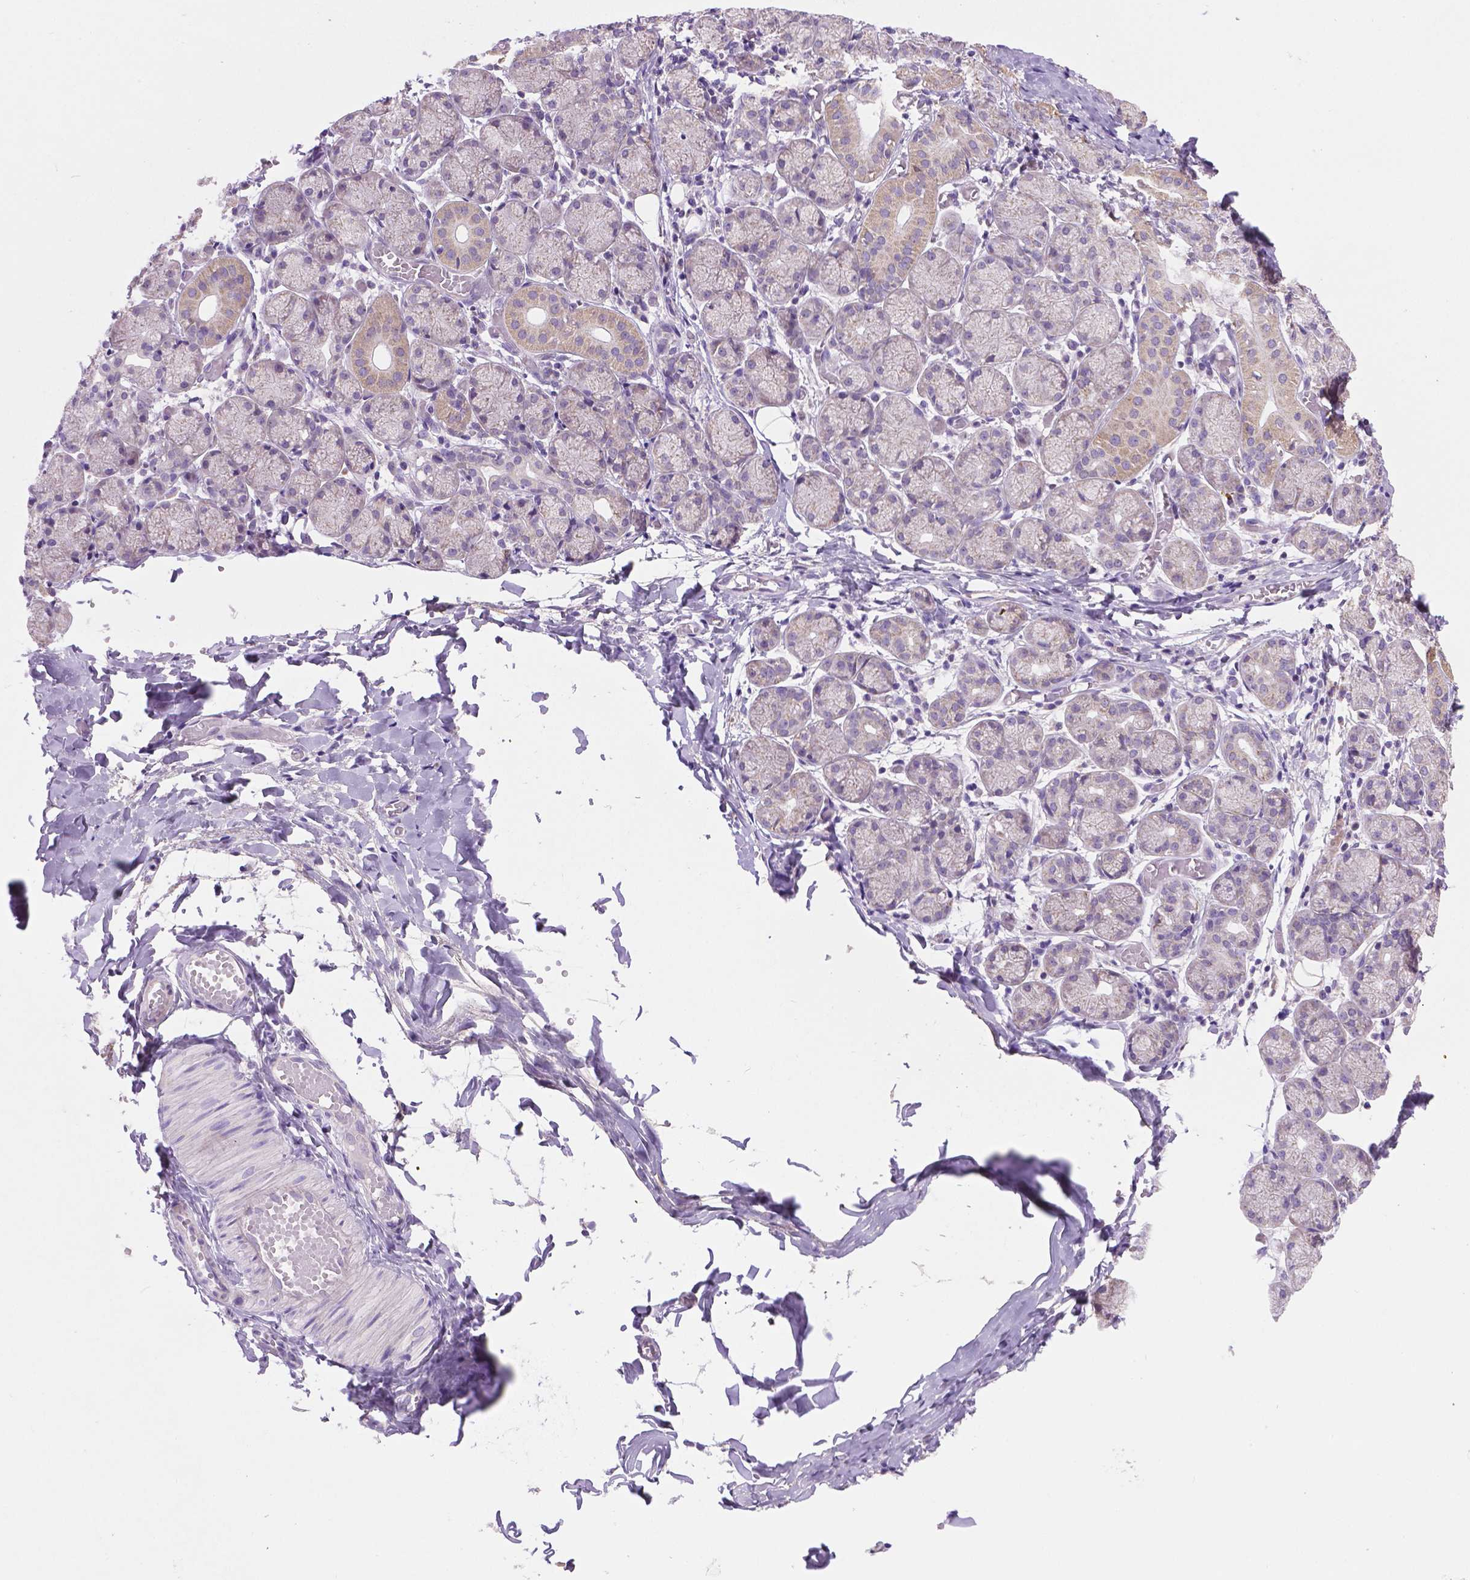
{"staining": {"intensity": "negative", "quantity": "none", "location": "none"}, "tissue": "salivary gland", "cell_type": "Glandular cells", "image_type": "normal", "snomed": [{"axis": "morphology", "description": "Normal tissue, NOS"}, {"axis": "topography", "description": "Salivary gland"}, {"axis": "topography", "description": "Peripheral nerve tissue"}], "caption": "There is no significant expression in glandular cells of salivary gland. Brightfield microscopy of immunohistochemistry stained with DAB (3,3'-diaminobenzidine) (brown) and hematoxylin (blue), captured at high magnification.", "gene": "CSPG5", "patient": {"sex": "female", "age": 24}}